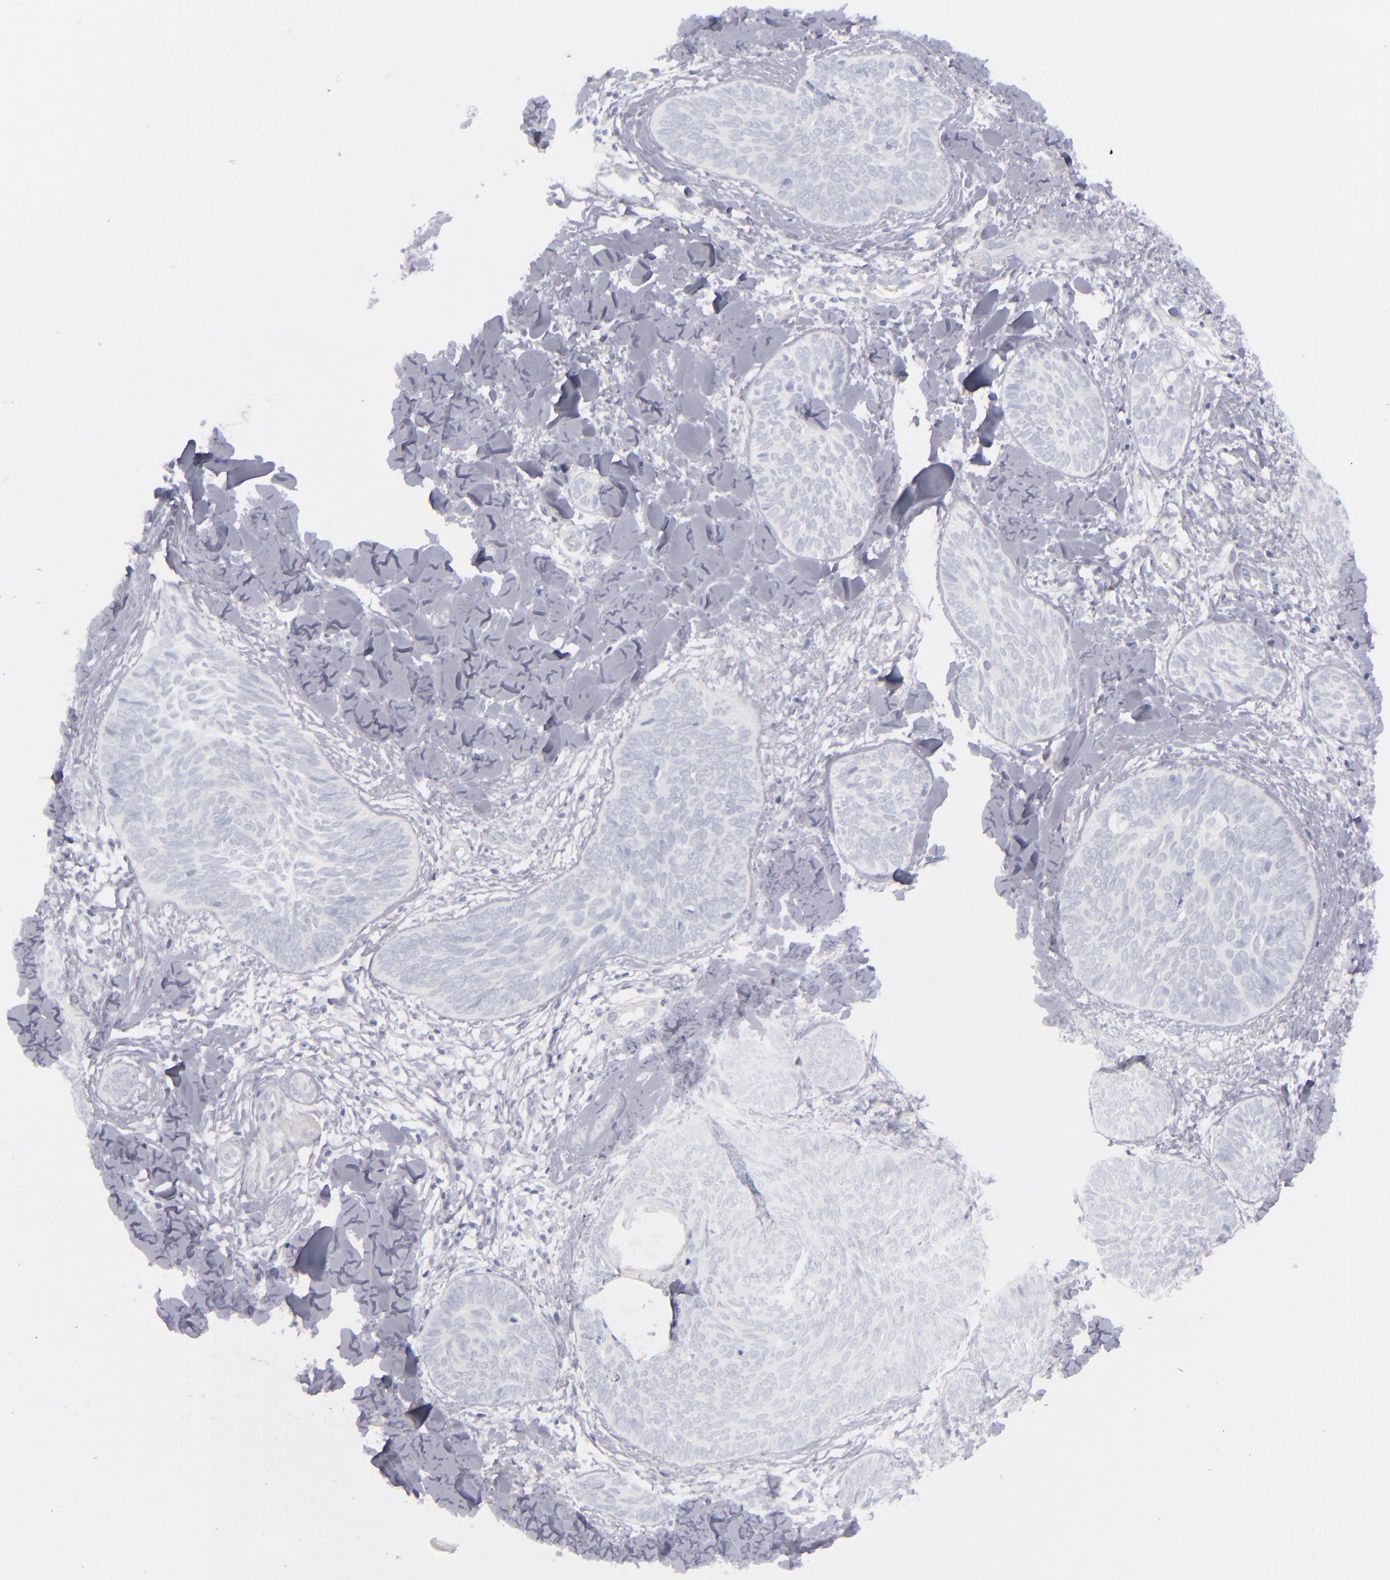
{"staining": {"intensity": "negative", "quantity": "none", "location": "none"}, "tissue": "skin cancer", "cell_type": "Tumor cells", "image_type": "cancer", "snomed": [{"axis": "morphology", "description": "Basal cell carcinoma"}, {"axis": "topography", "description": "Skin"}], "caption": "Human skin cancer stained for a protein using IHC reveals no staining in tumor cells.", "gene": "CD22", "patient": {"sex": "female", "age": 81}}